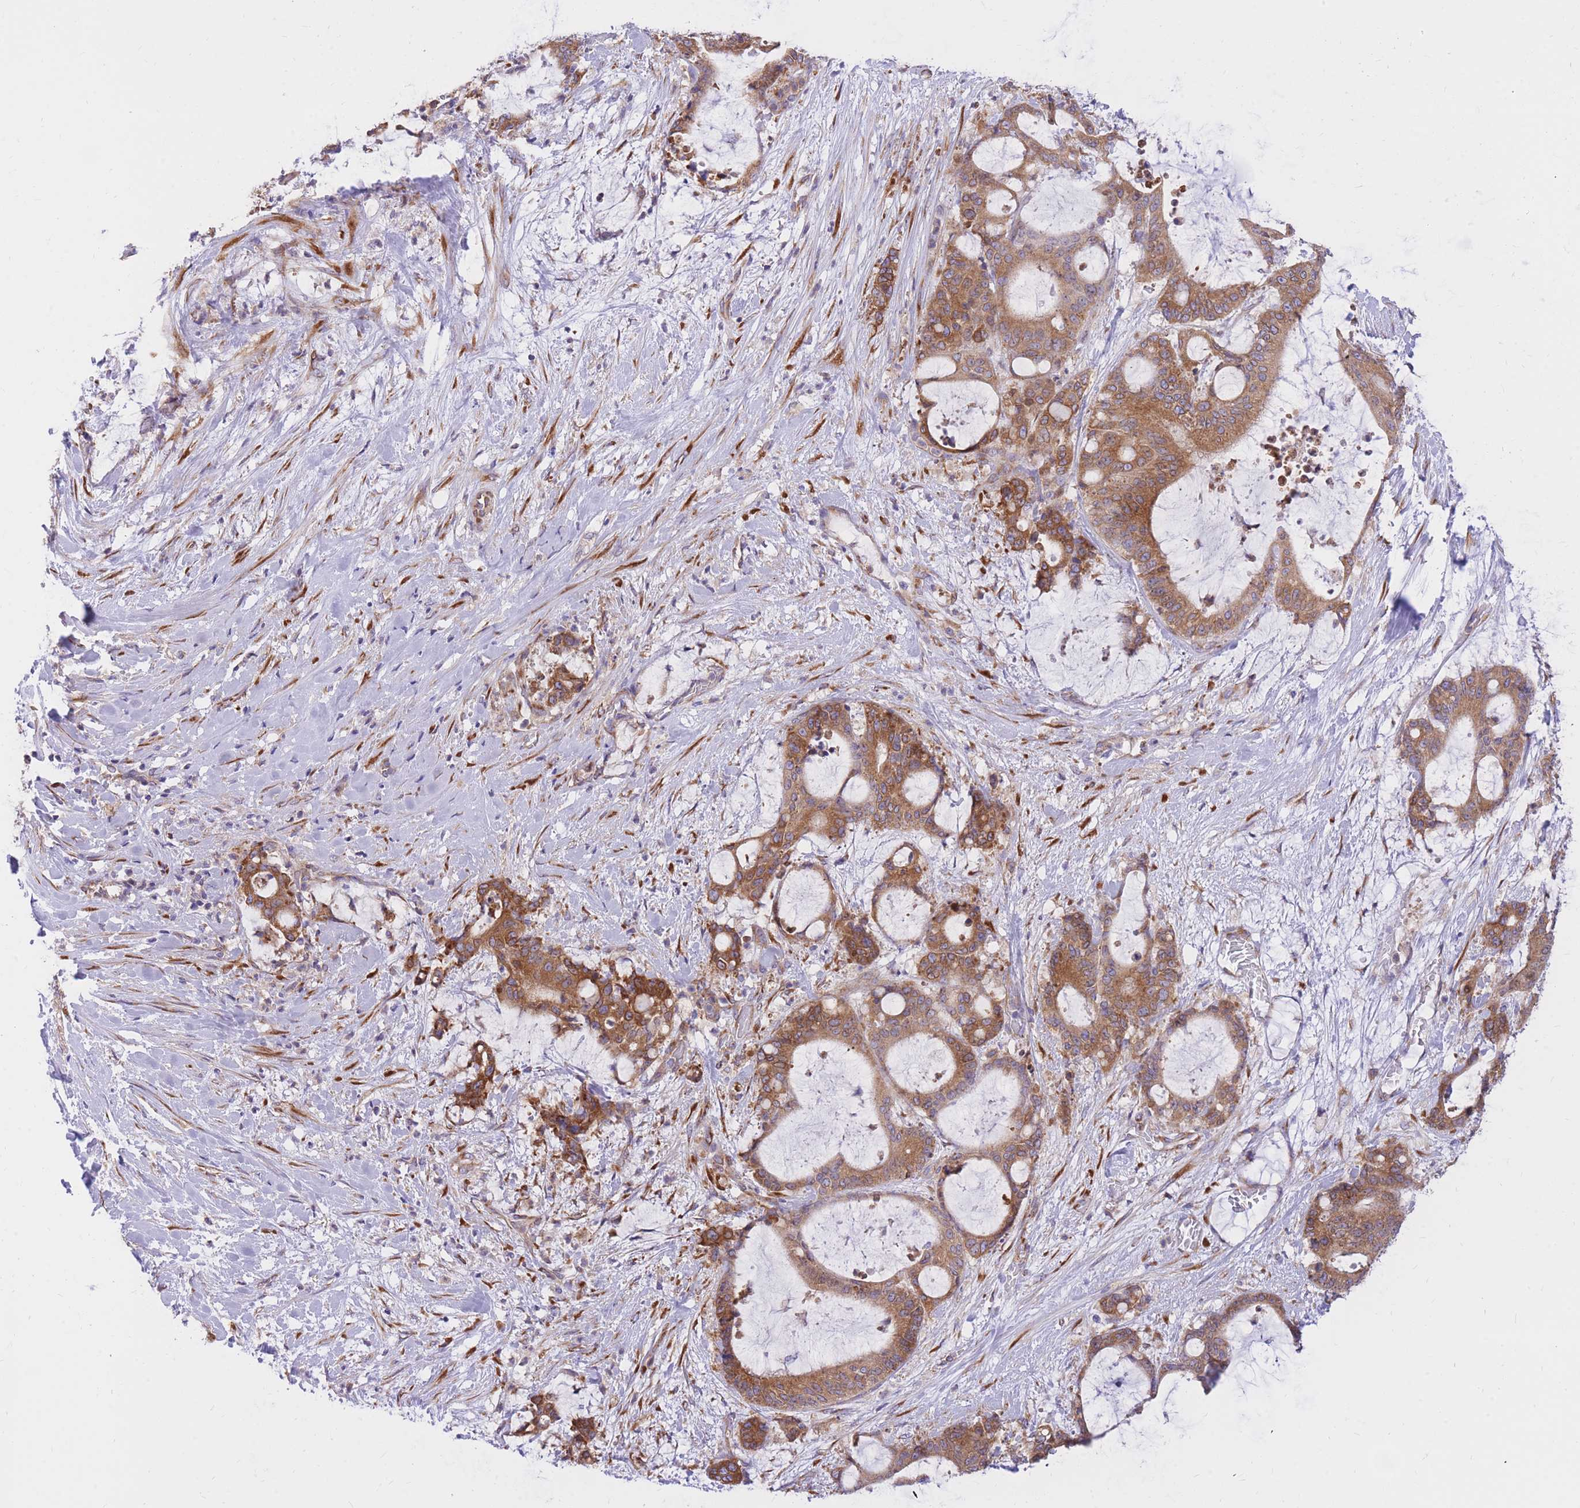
{"staining": {"intensity": "moderate", "quantity": ">75%", "location": "cytoplasmic/membranous"}, "tissue": "liver cancer", "cell_type": "Tumor cells", "image_type": "cancer", "snomed": [{"axis": "morphology", "description": "Normal tissue, NOS"}, {"axis": "morphology", "description": "Cholangiocarcinoma"}, {"axis": "topography", "description": "Liver"}, {"axis": "topography", "description": "Peripheral nerve tissue"}], "caption": "Liver cholangiocarcinoma stained with a brown dye demonstrates moderate cytoplasmic/membranous positive positivity in about >75% of tumor cells.", "gene": "GBP7", "patient": {"sex": "female", "age": 73}}